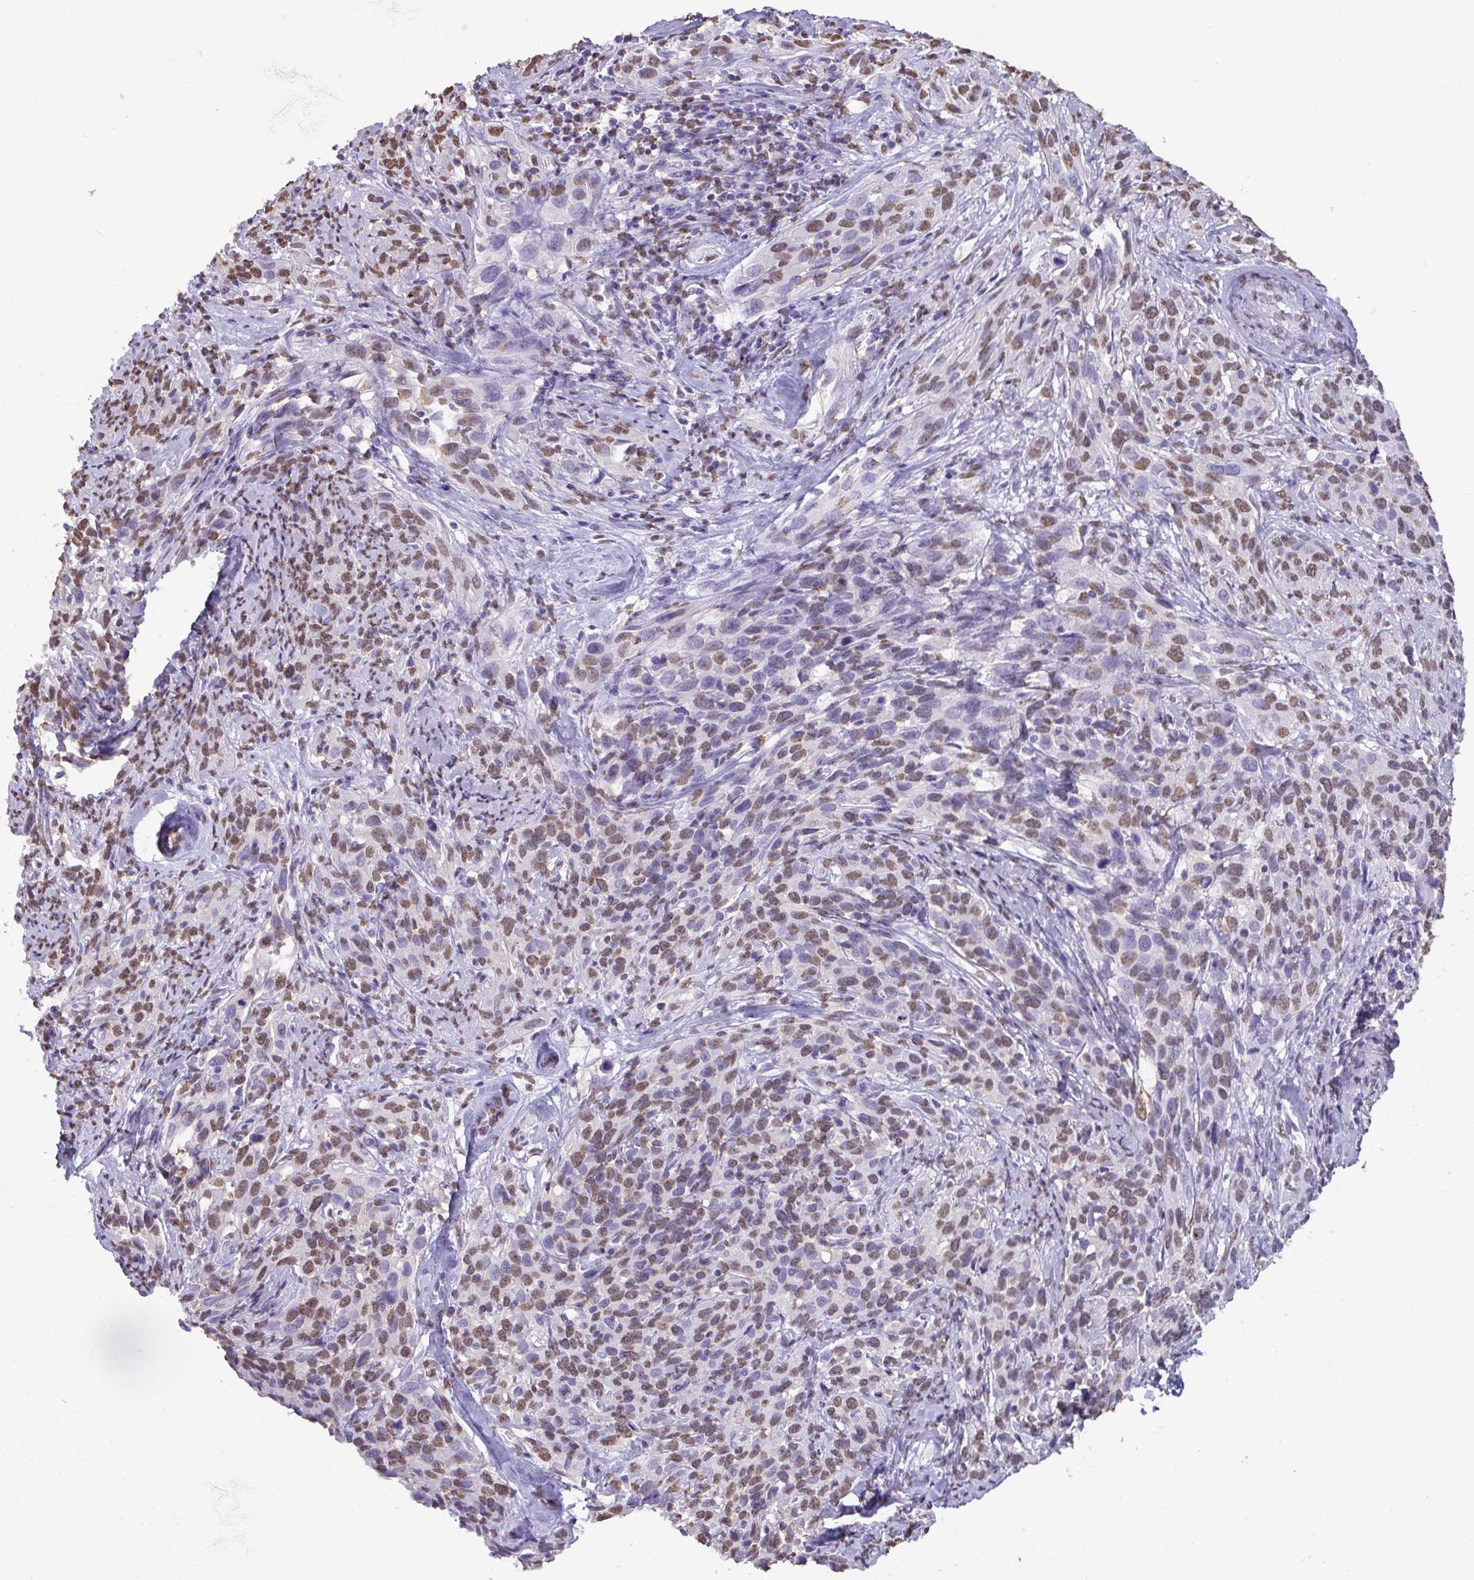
{"staining": {"intensity": "moderate", "quantity": ">75%", "location": "nuclear"}, "tissue": "cervical cancer", "cell_type": "Tumor cells", "image_type": "cancer", "snomed": [{"axis": "morphology", "description": "Normal tissue, NOS"}, {"axis": "morphology", "description": "Squamous cell carcinoma, NOS"}, {"axis": "topography", "description": "Cervix"}], "caption": "A micrograph showing moderate nuclear staining in about >75% of tumor cells in cervical cancer, as visualized by brown immunohistochemical staining.", "gene": "SEMA6B", "patient": {"sex": "female", "age": 51}}